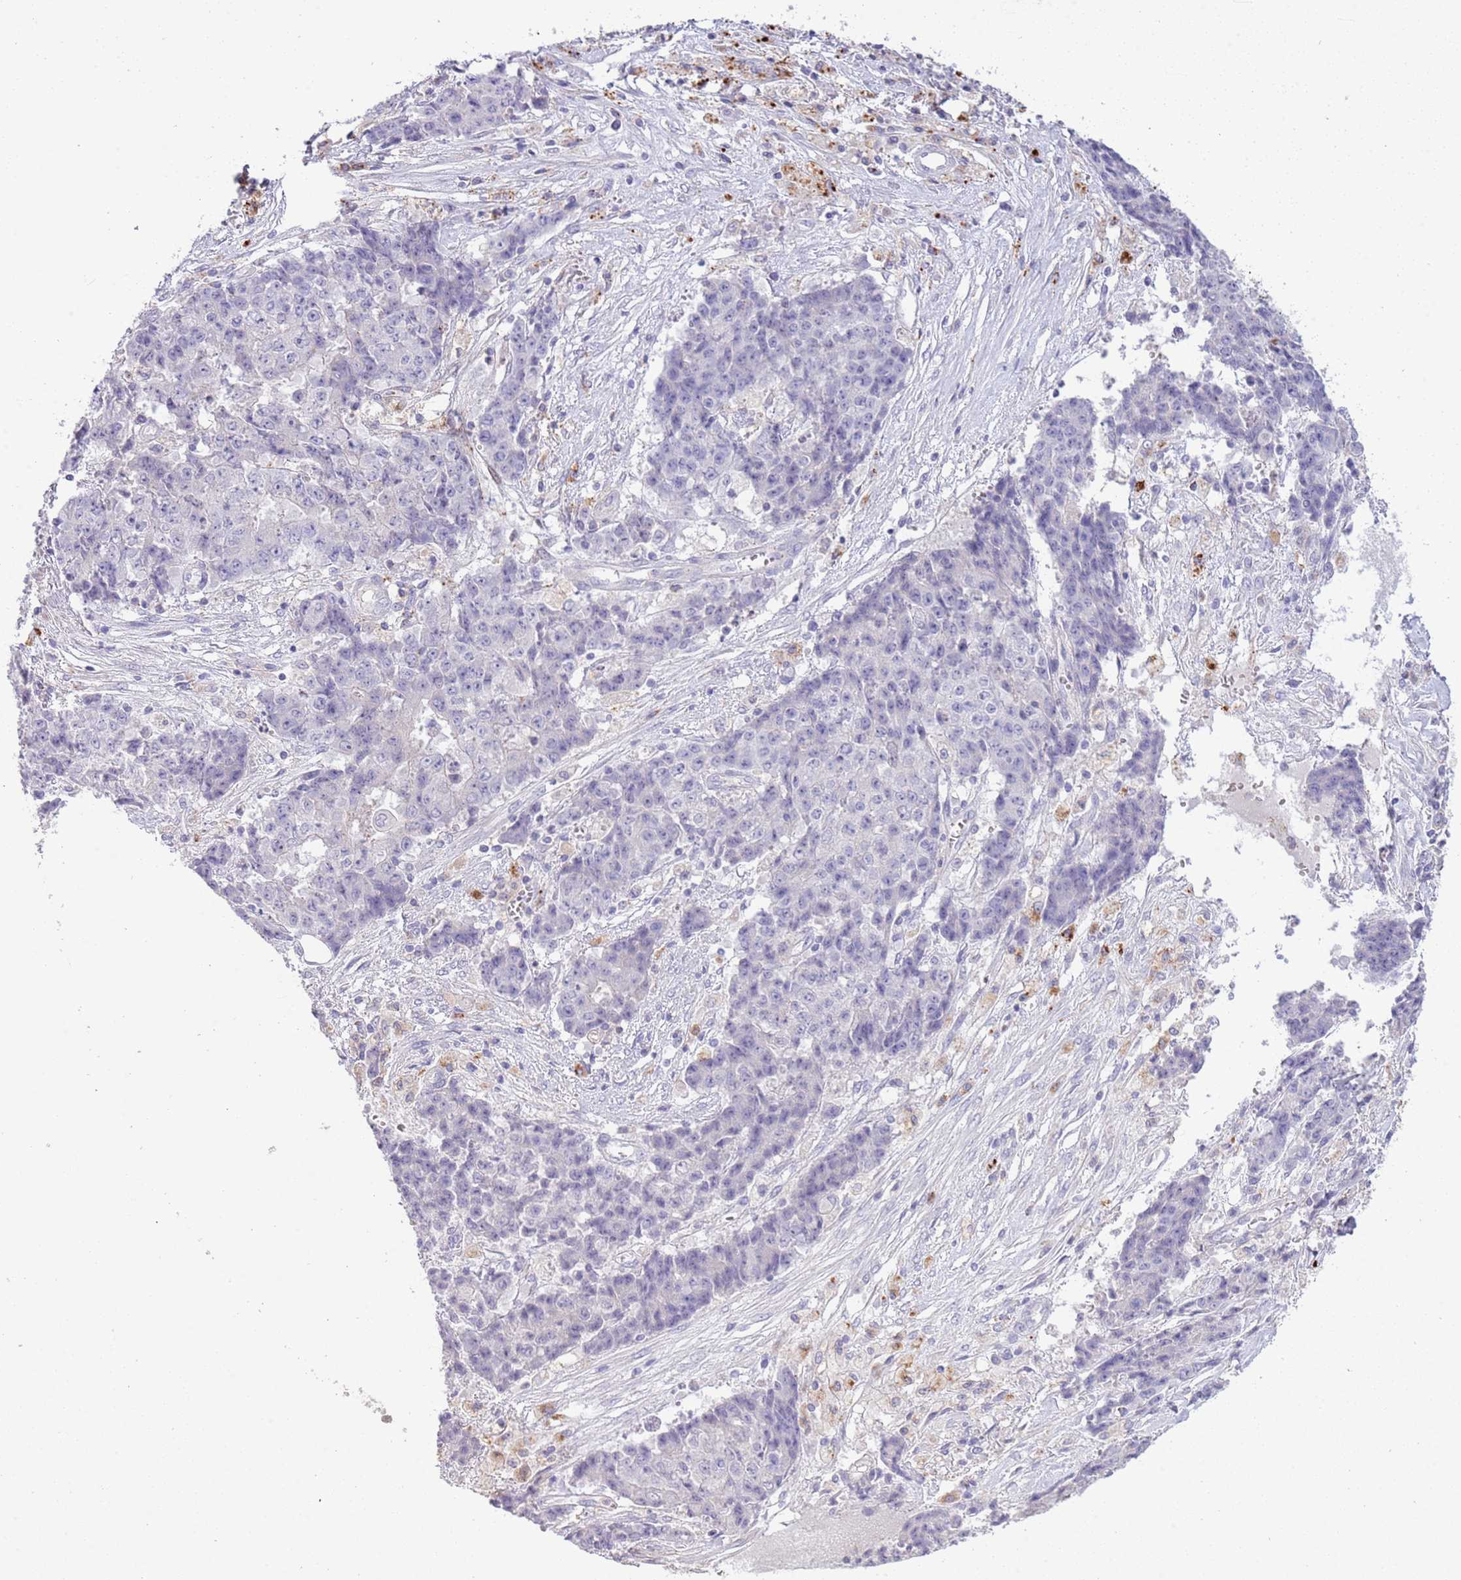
{"staining": {"intensity": "negative", "quantity": "none", "location": "none"}, "tissue": "ovarian cancer", "cell_type": "Tumor cells", "image_type": "cancer", "snomed": [{"axis": "morphology", "description": "Carcinoma, endometroid"}, {"axis": "topography", "description": "Ovary"}], "caption": "Immunohistochemistry (IHC) photomicrograph of human ovarian cancer (endometroid carcinoma) stained for a protein (brown), which shows no expression in tumor cells.", "gene": "ABHD17A", "patient": {"sex": "female", "age": 42}}